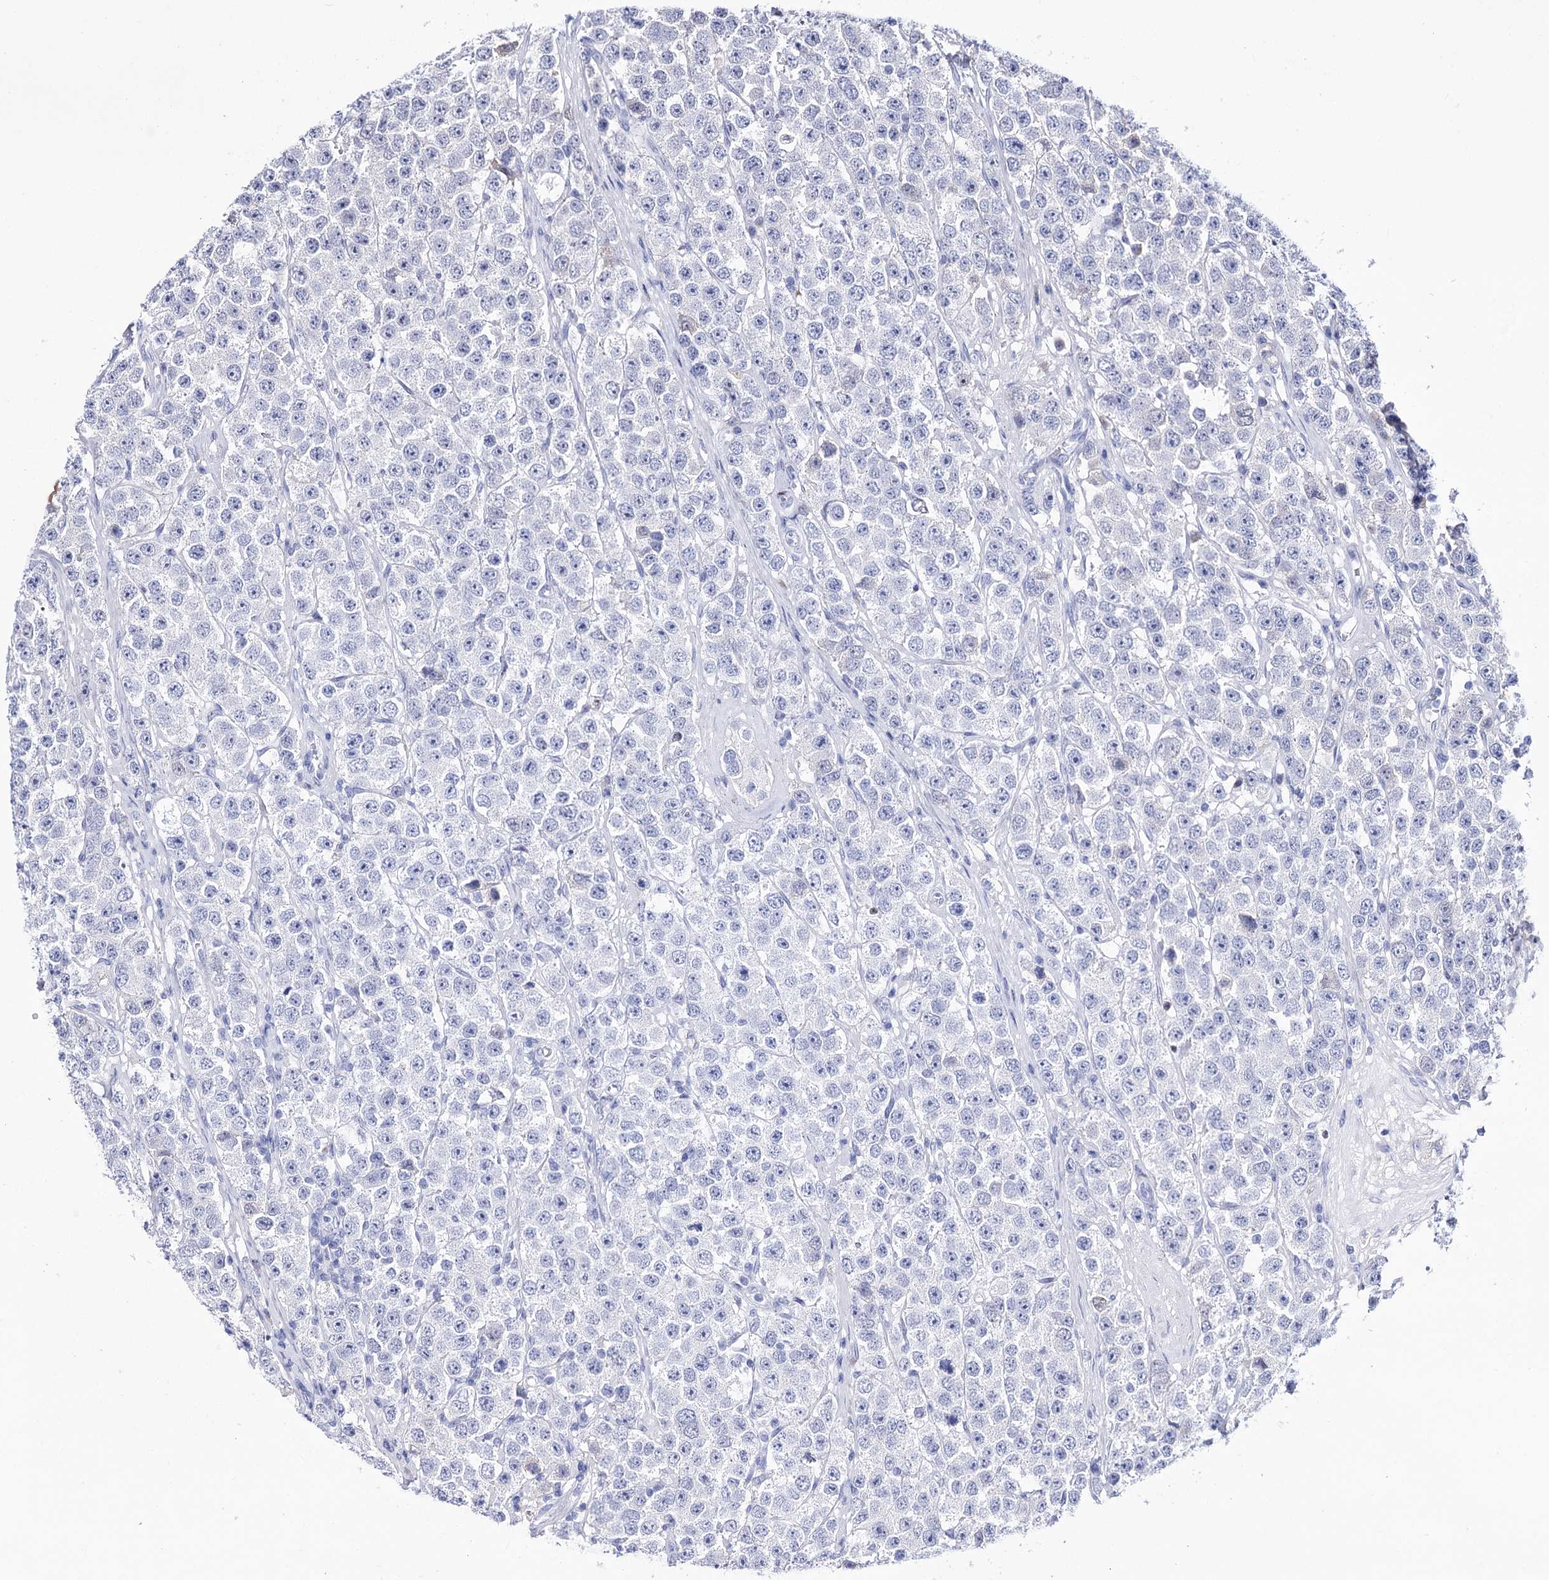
{"staining": {"intensity": "negative", "quantity": "none", "location": "none"}, "tissue": "testis cancer", "cell_type": "Tumor cells", "image_type": "cancer", "snomed": [{"axis": "morphology", "description": "Seminoma, NOS"}, {"axis": "topography", "description": "Testis"}], "caption": "This is an IHC micrograph of human testis cancer. There is no expression in tumor cells.", "gene": "PCGF5", "patient": {"sex": "male", "age": 28}}